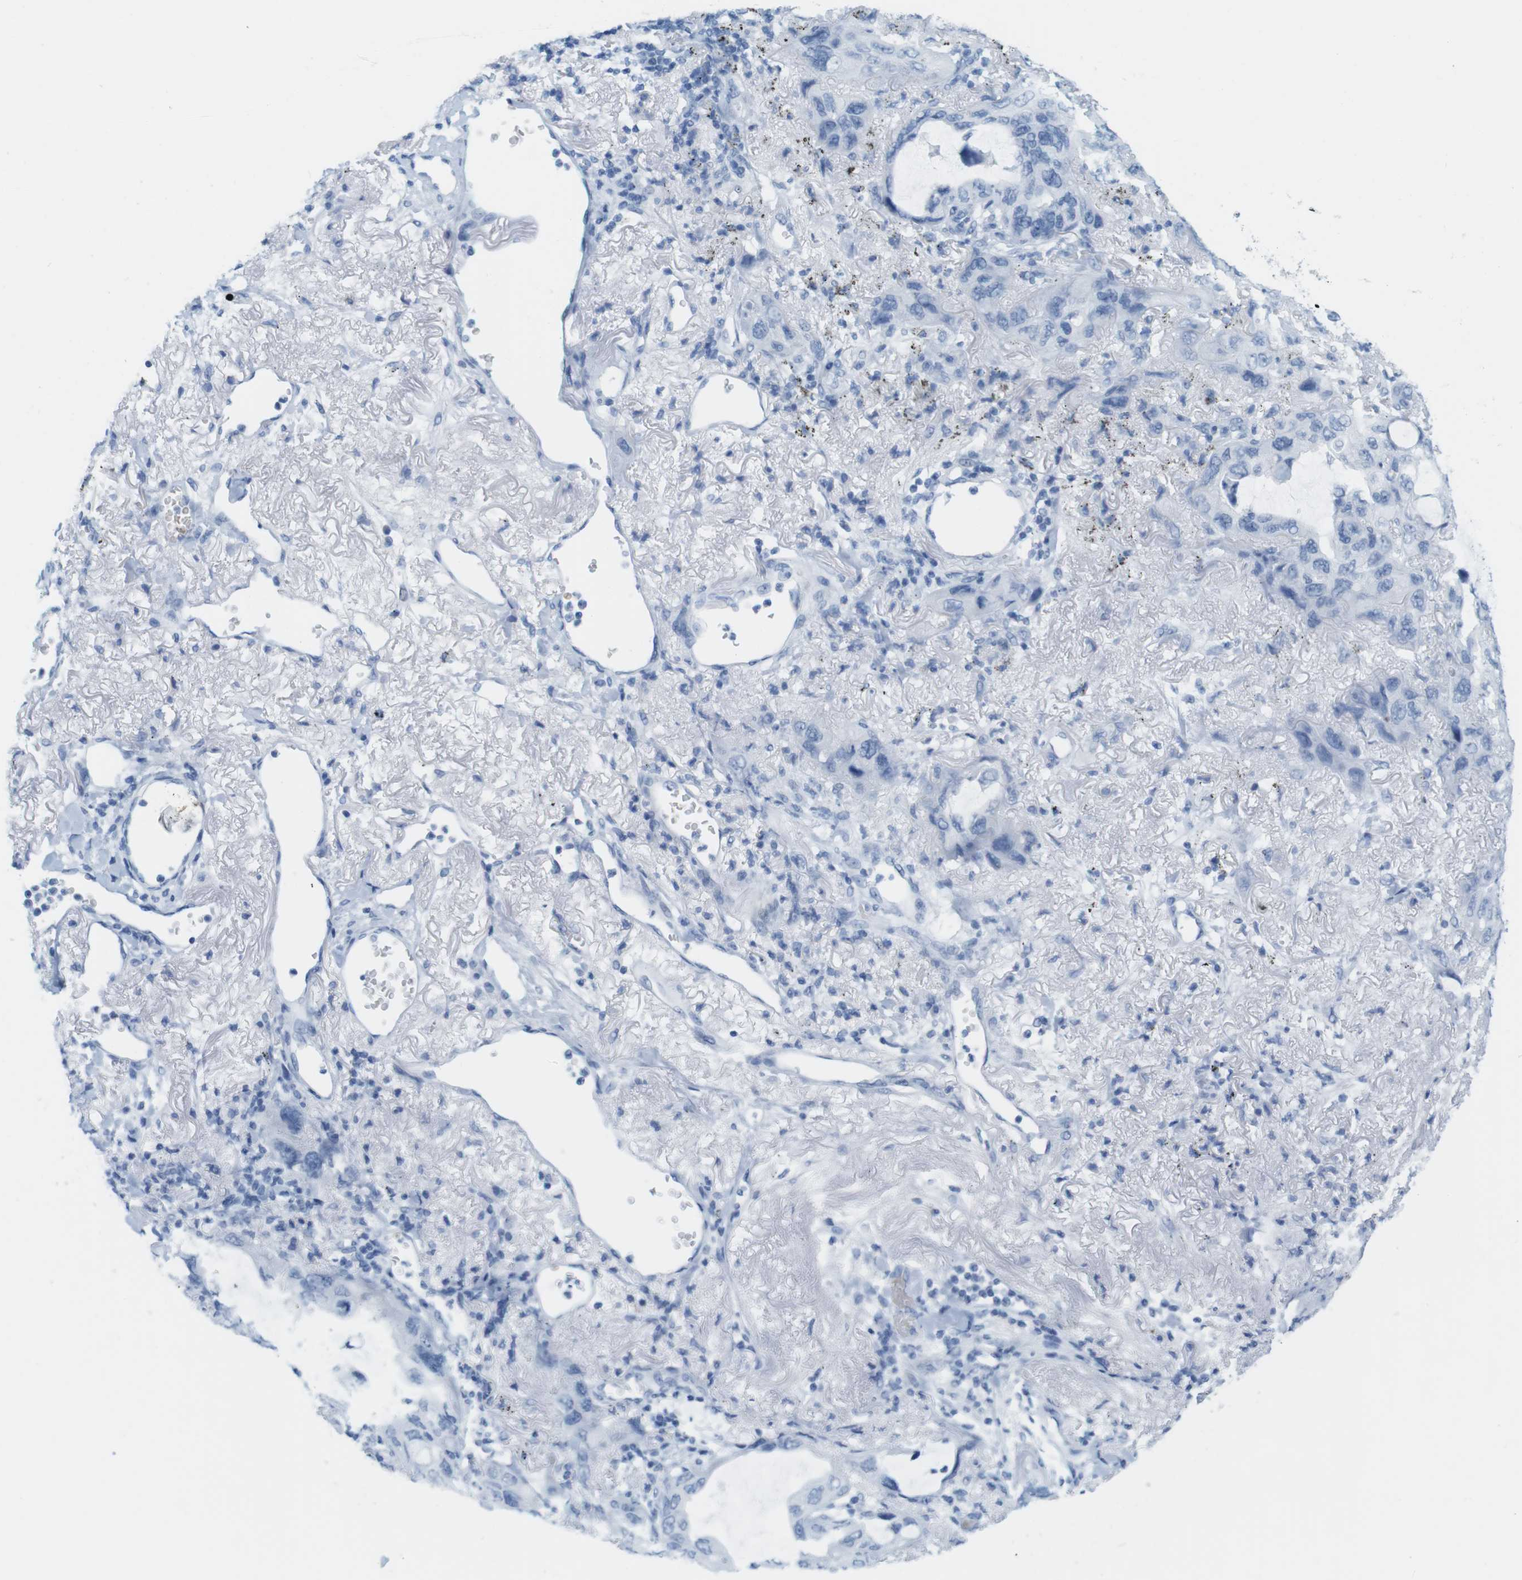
{"staining": {"intensity": "negative", "quantity": "none", "location": "none"}, "tissue": "lung cancer", "cell_type": "Tumor cells", "image_type": "cancer", "snomed": [{"axis": "morphology", "description": "Squamous cell carcinoma, NOS"}, {"axis": "topography", "description": "Lung"}], "caption": "There is no significant positivity in tumor cells of lung cancer.", "gene": "TNNT2", "patient": {"sex": "female", "age": 73}}